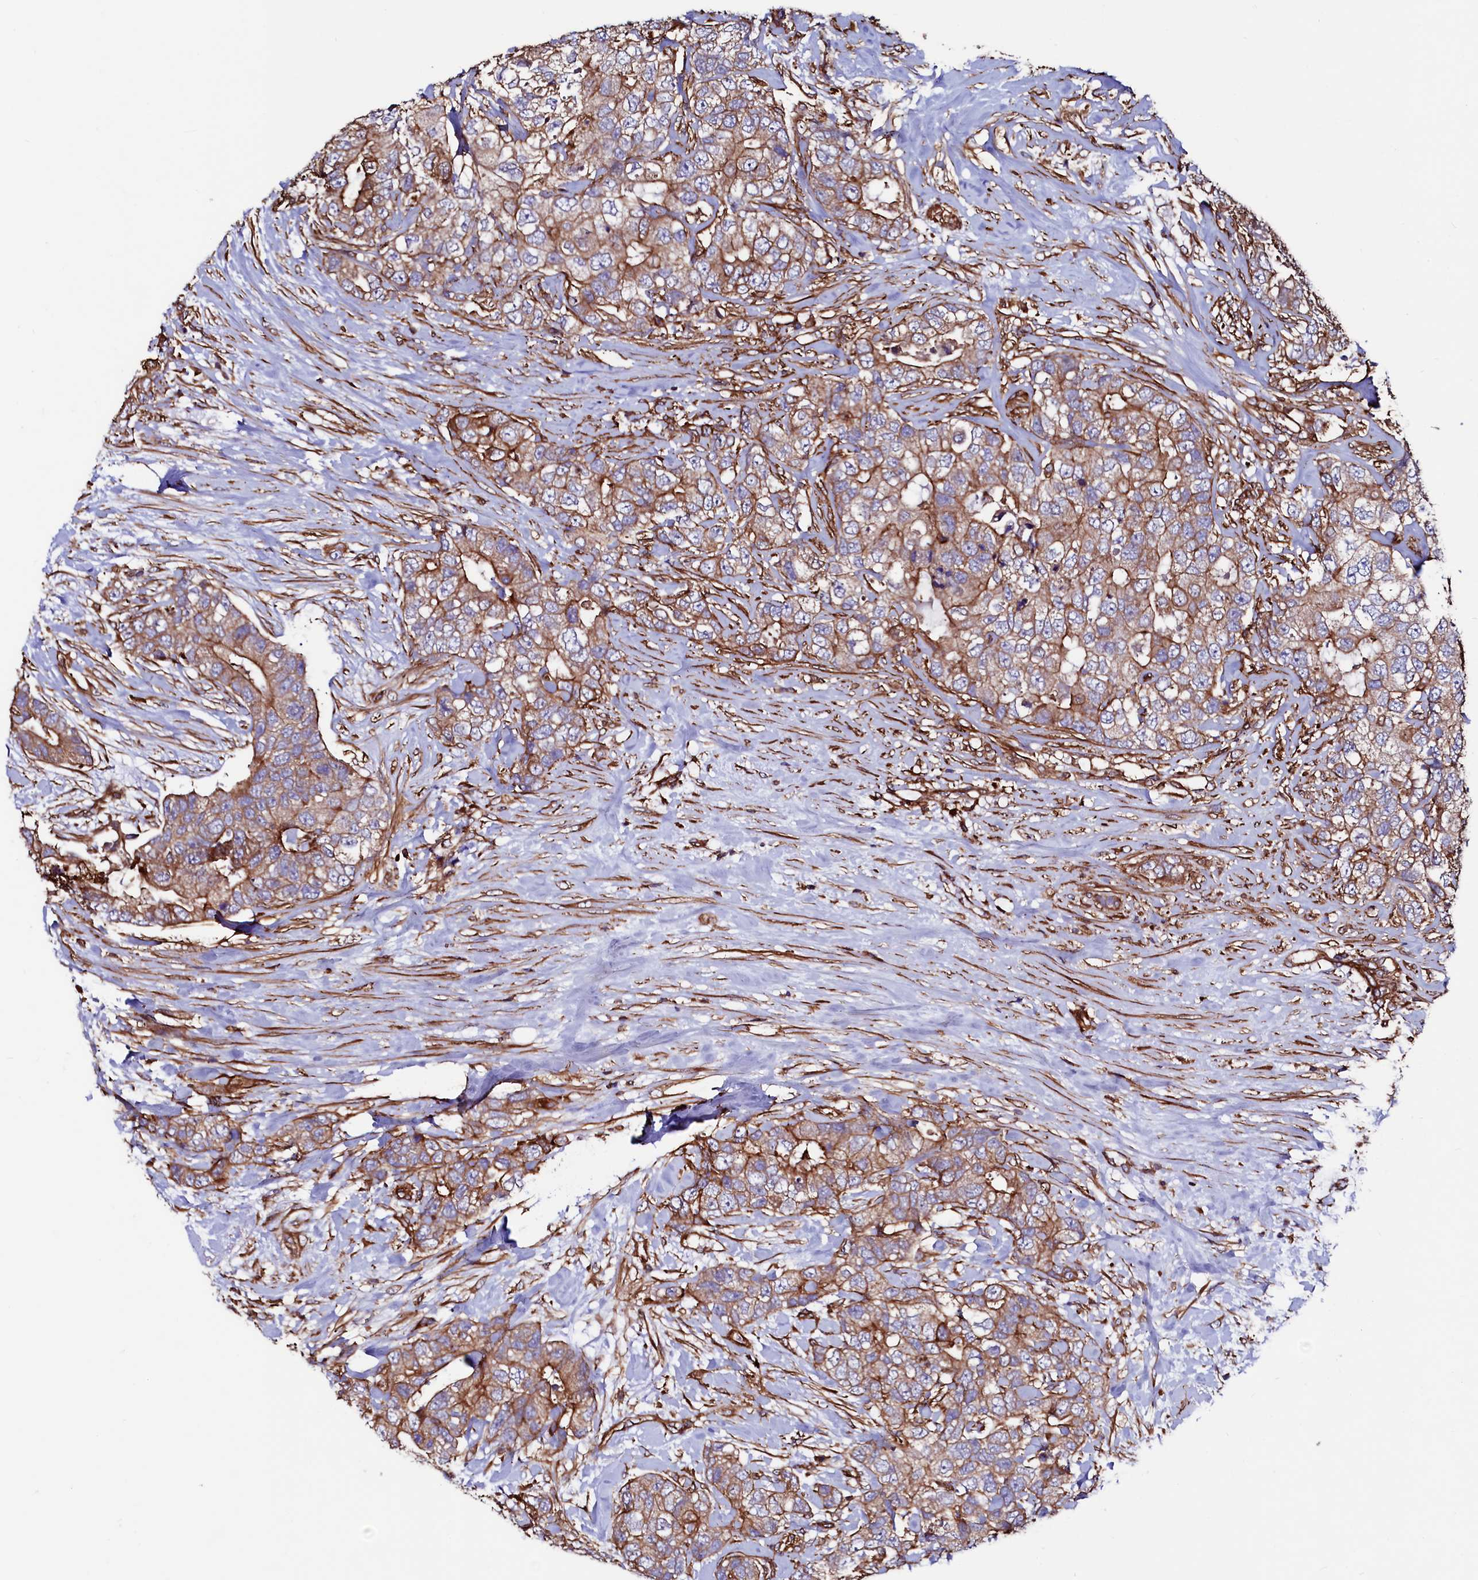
{"staining": {"intensity": "moderate", "quantity": ">75%", "location": "cytoplasmic/membranous"}, "tissue": "breast cancer", "cell_type": "Tumor cells", "image_type": "cancer", "snomed": [{"axis": "morphology", "description": "Duct carcinoma"}, {"axis": "topography", "description": "Breast"}], "caption": "DAB (3,3'-diaminobenzidine) immunohistochemical staining of human invasive ductal carcinoma (breast) reveals moderate cytoplasmic/membranous protein expression in approximately >75% of tumor cells.", "gene": "STAMBPL1", "patient": {"sex": "female", "age": 62}}